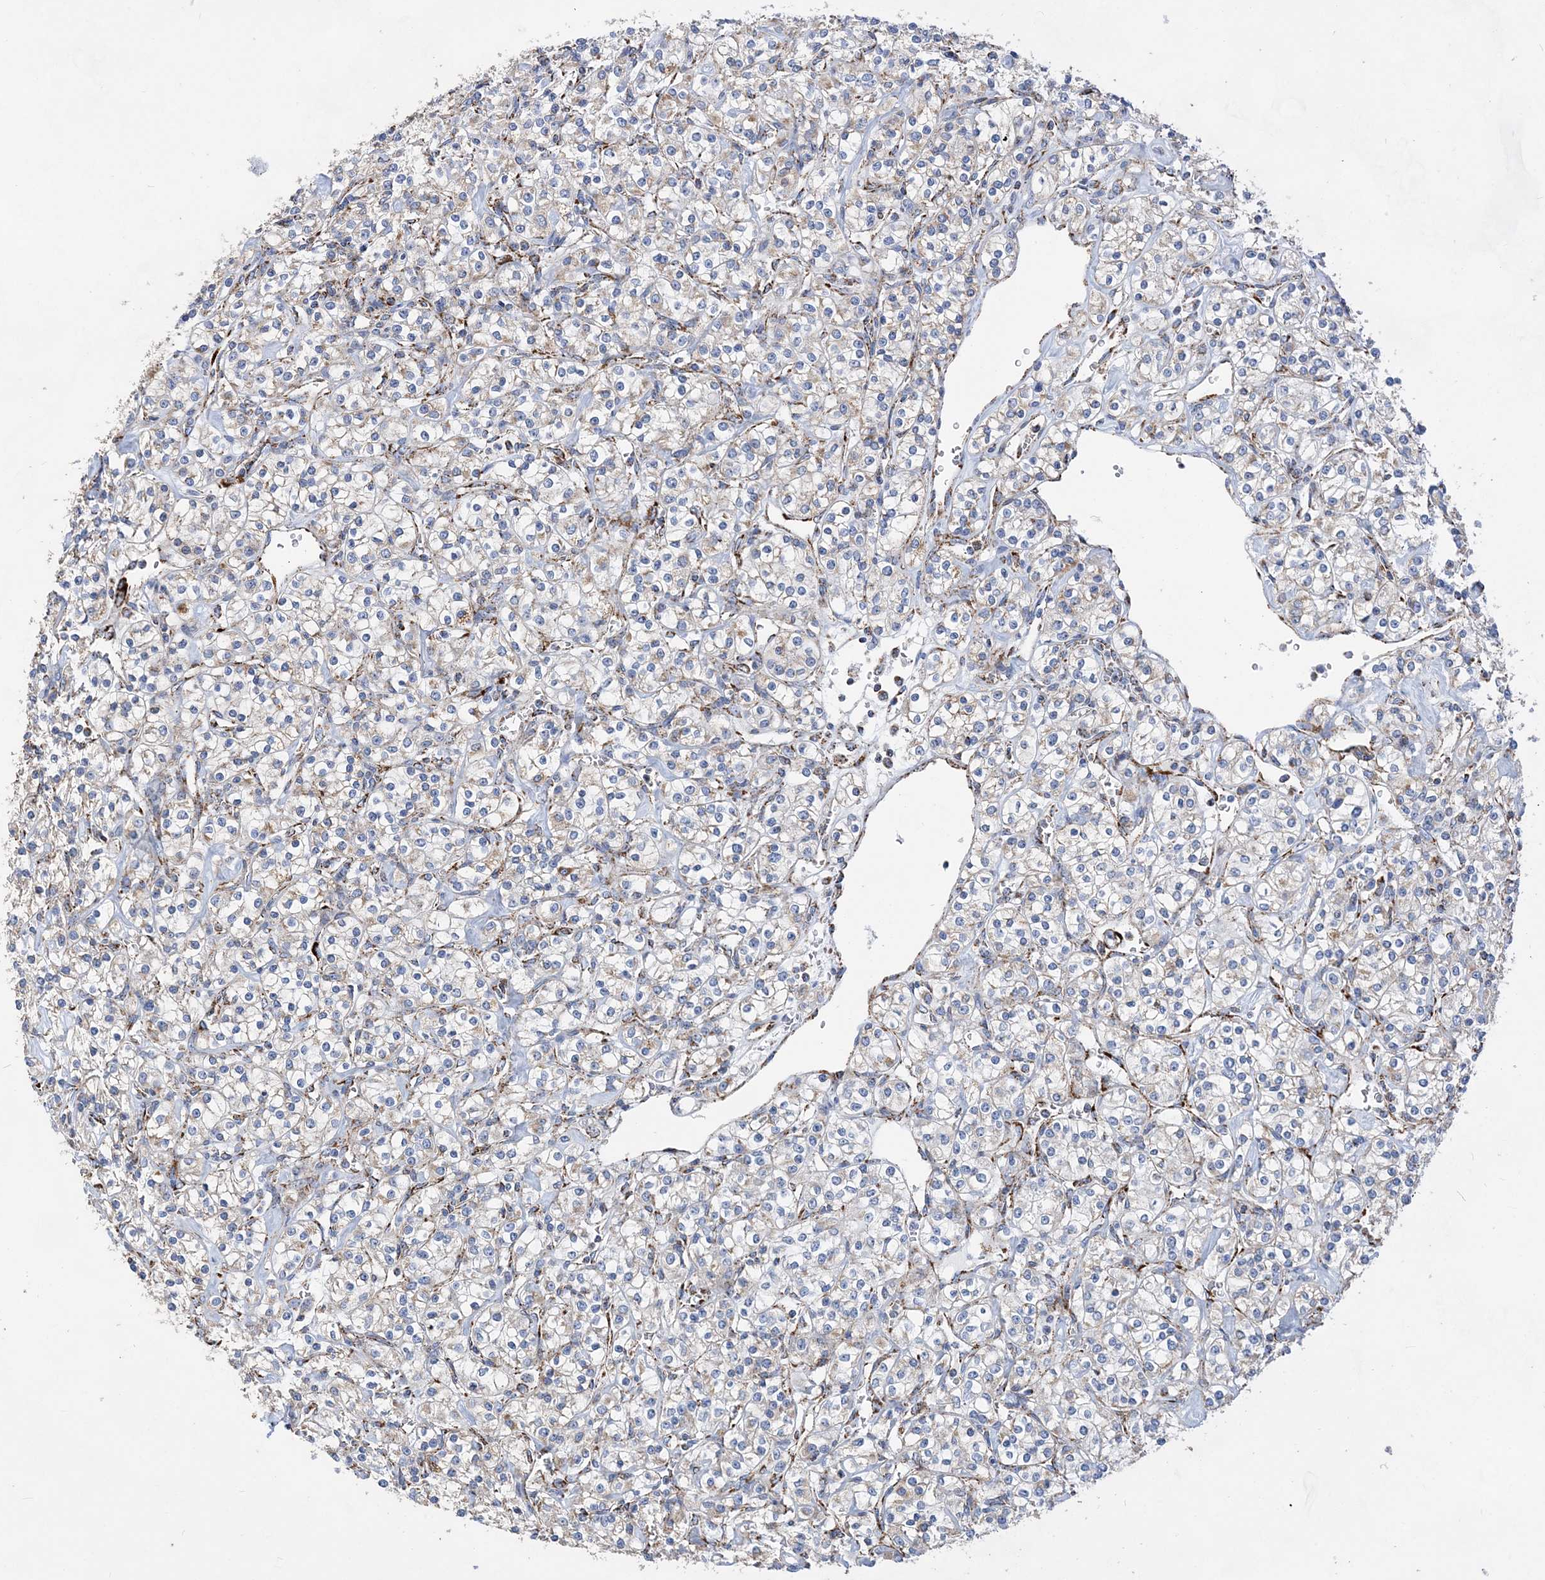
{"staining": {"intensity": "negative", "quantity": "none", "location": "none"}, "tissue": "renal cancer", "cell_type": "Tumor cells", "image_type": "cancer", "snomed": [{"axis": "morphology", "description": "Adenocarcinoma, NOS"}, {"axis": "topography", "description": "Kidney"}], "caption": "This is an immunohistochemistry micrograph of renal cancer (adenocarcinoma). There is no positivity in tumor cells.", "gene": "ACOT9", "patient": {"sex": "male", "age": 77}}